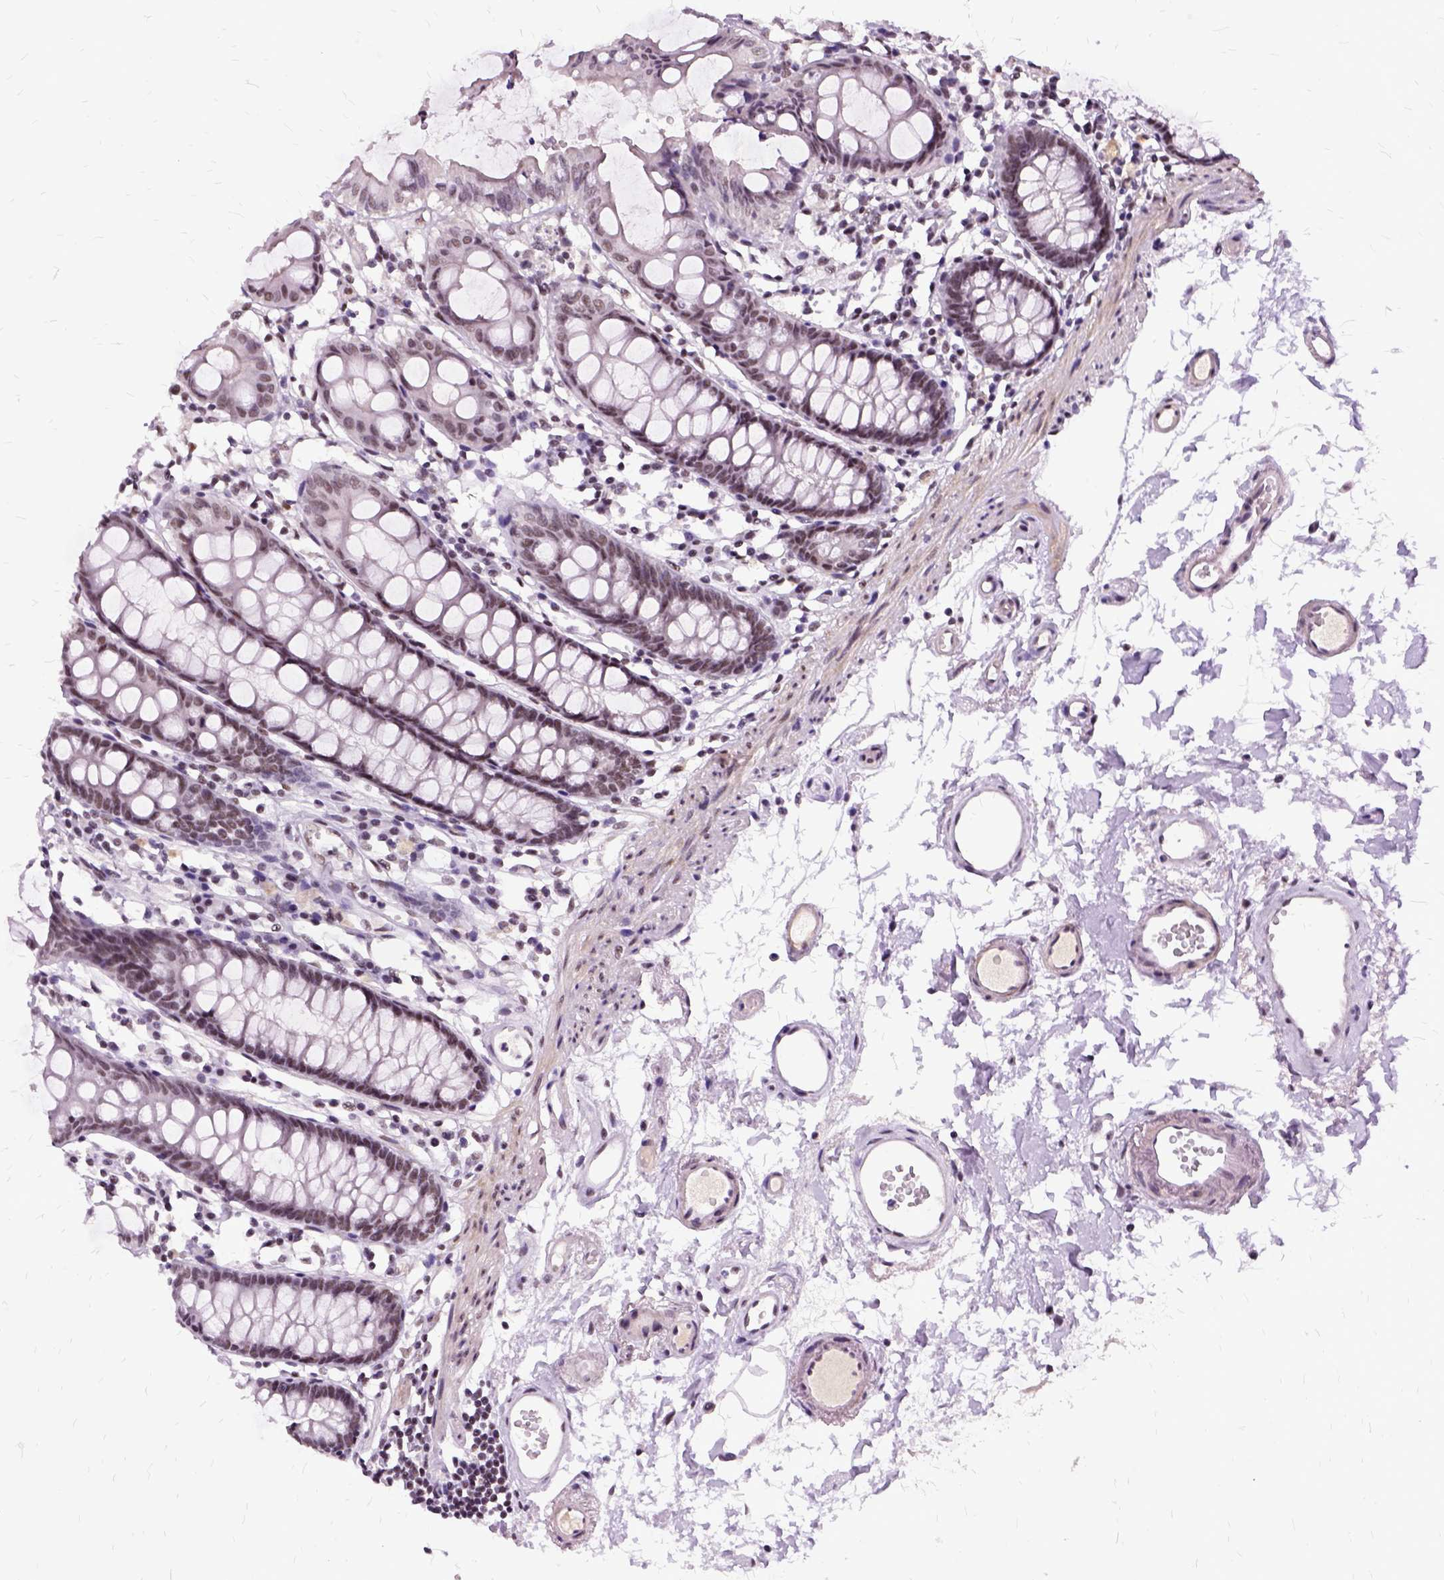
{"staining": {"intensity": "weak", "quantity": ">75%", "location": "nuclear"}, "tissue": "colon", "cell_type": "Endothelial cells", "image_type": "normal", "snomed": [{"axis": "morphology", "description": "Normal tissue, NOS"}, {"axis": "topography", "description": "Colon"}], "caption": "Colon was stained to show a protein in brown. There is low levels of weak nuclear staining in about >75% of endothelial cells. (IHC, brightfield microscopy, high magnification).", "gene": "SETD1A", "patient": {"sex": "female", "age": 84}}